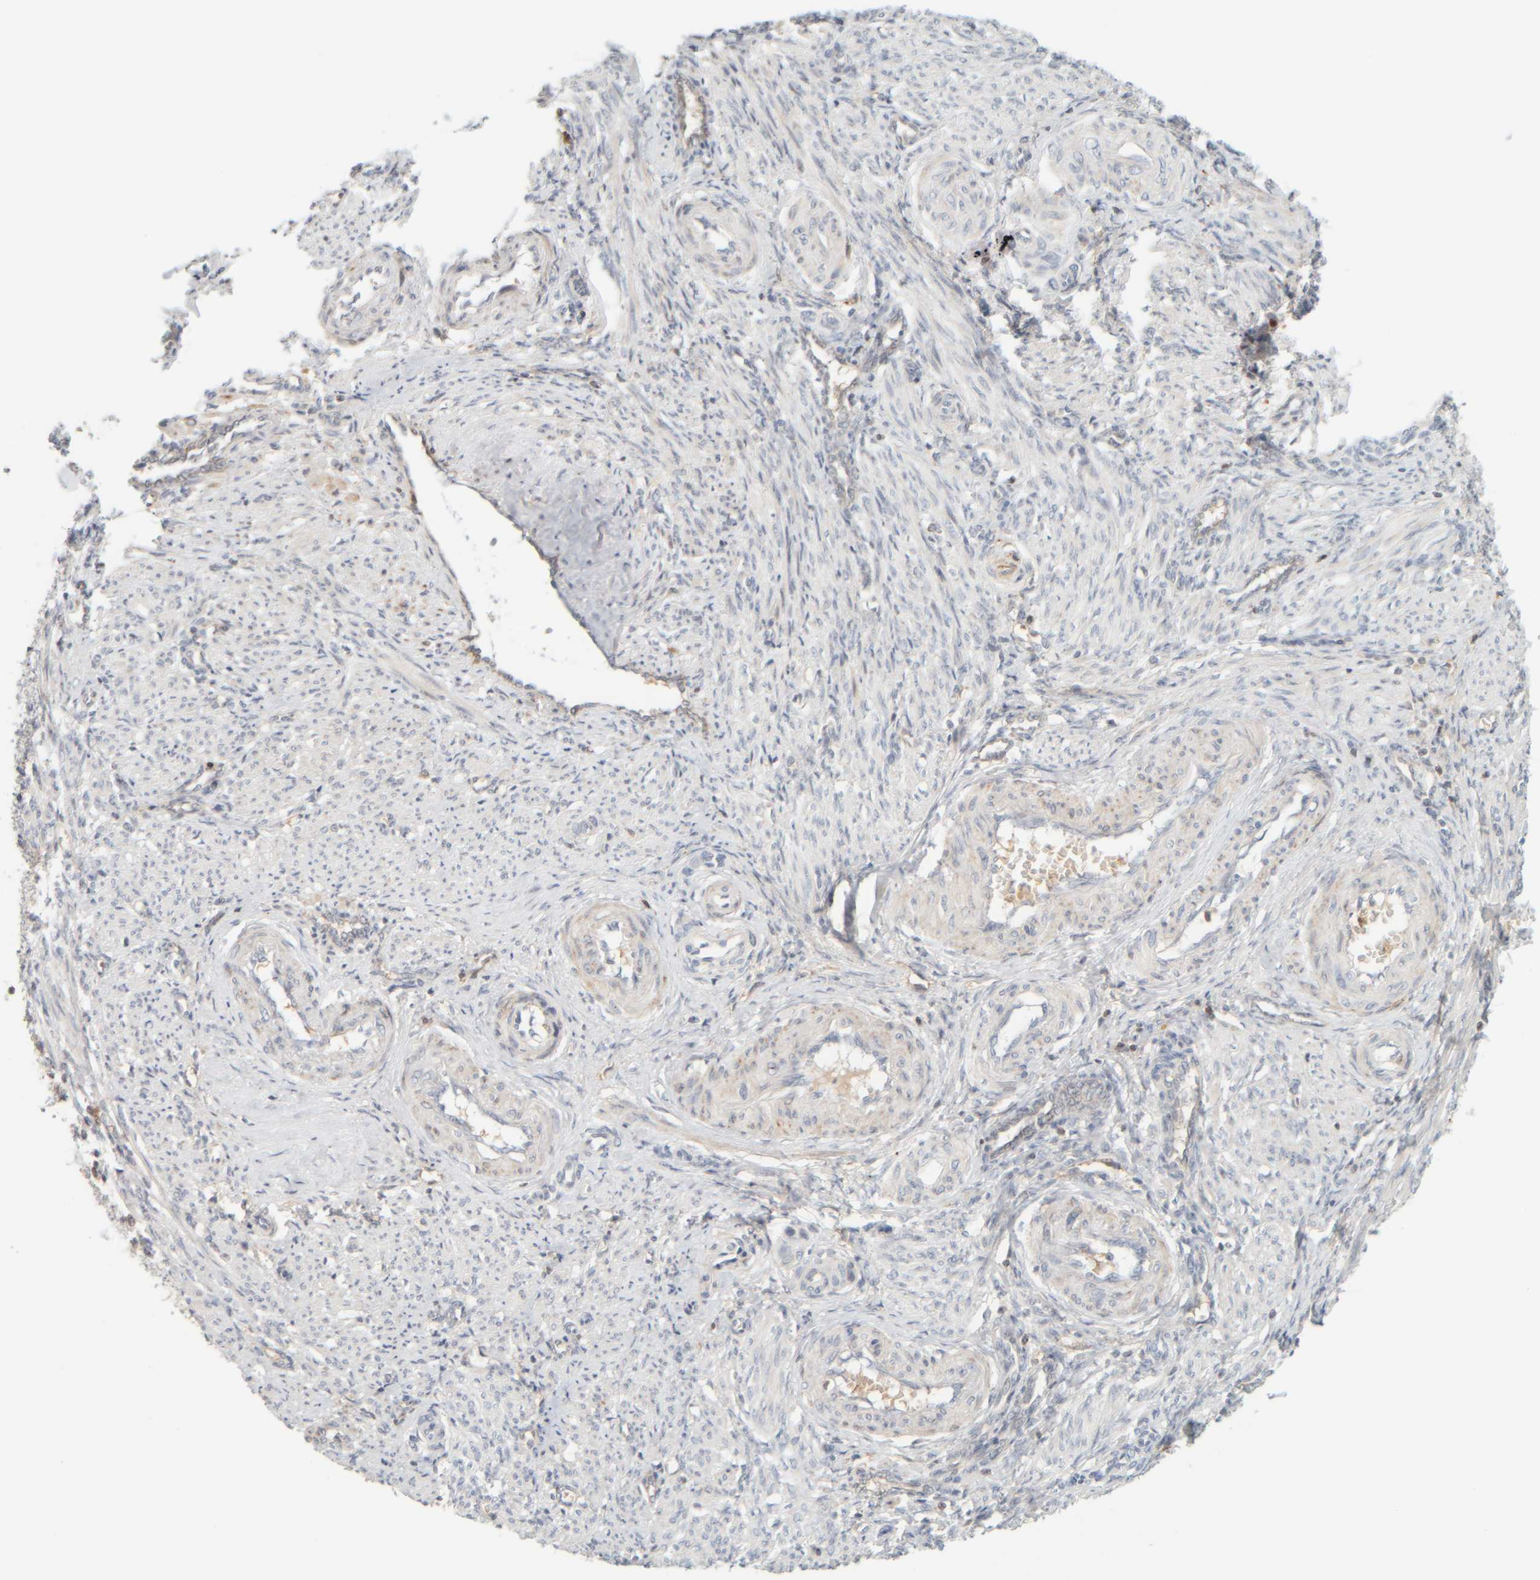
{"staining": {"intensity": "weak", "quantity": "25%-75%", "location": "cytoplasmic/membranous"}, "tissue": "smooth muscle", "cell_type": "Smooth muscle cells", "image_type": "normal", "snomed": [{"axis": "morphology", "description": "Normal tissue, NOS"}, {"axis": "topography", "description": "Endometrium"}], "caption": "Immunohistochemistry (DAB (3,3'-diaminobenzidine)) staining of normal smooth muscle exhibits weak cytoplasmic/membranous protein staining in approximately 25%-75% of smooth muscle cells. Nuclei are stained in blue.", "gene": "AARSD1", "patient": {"sex": "female", "age": 33}}